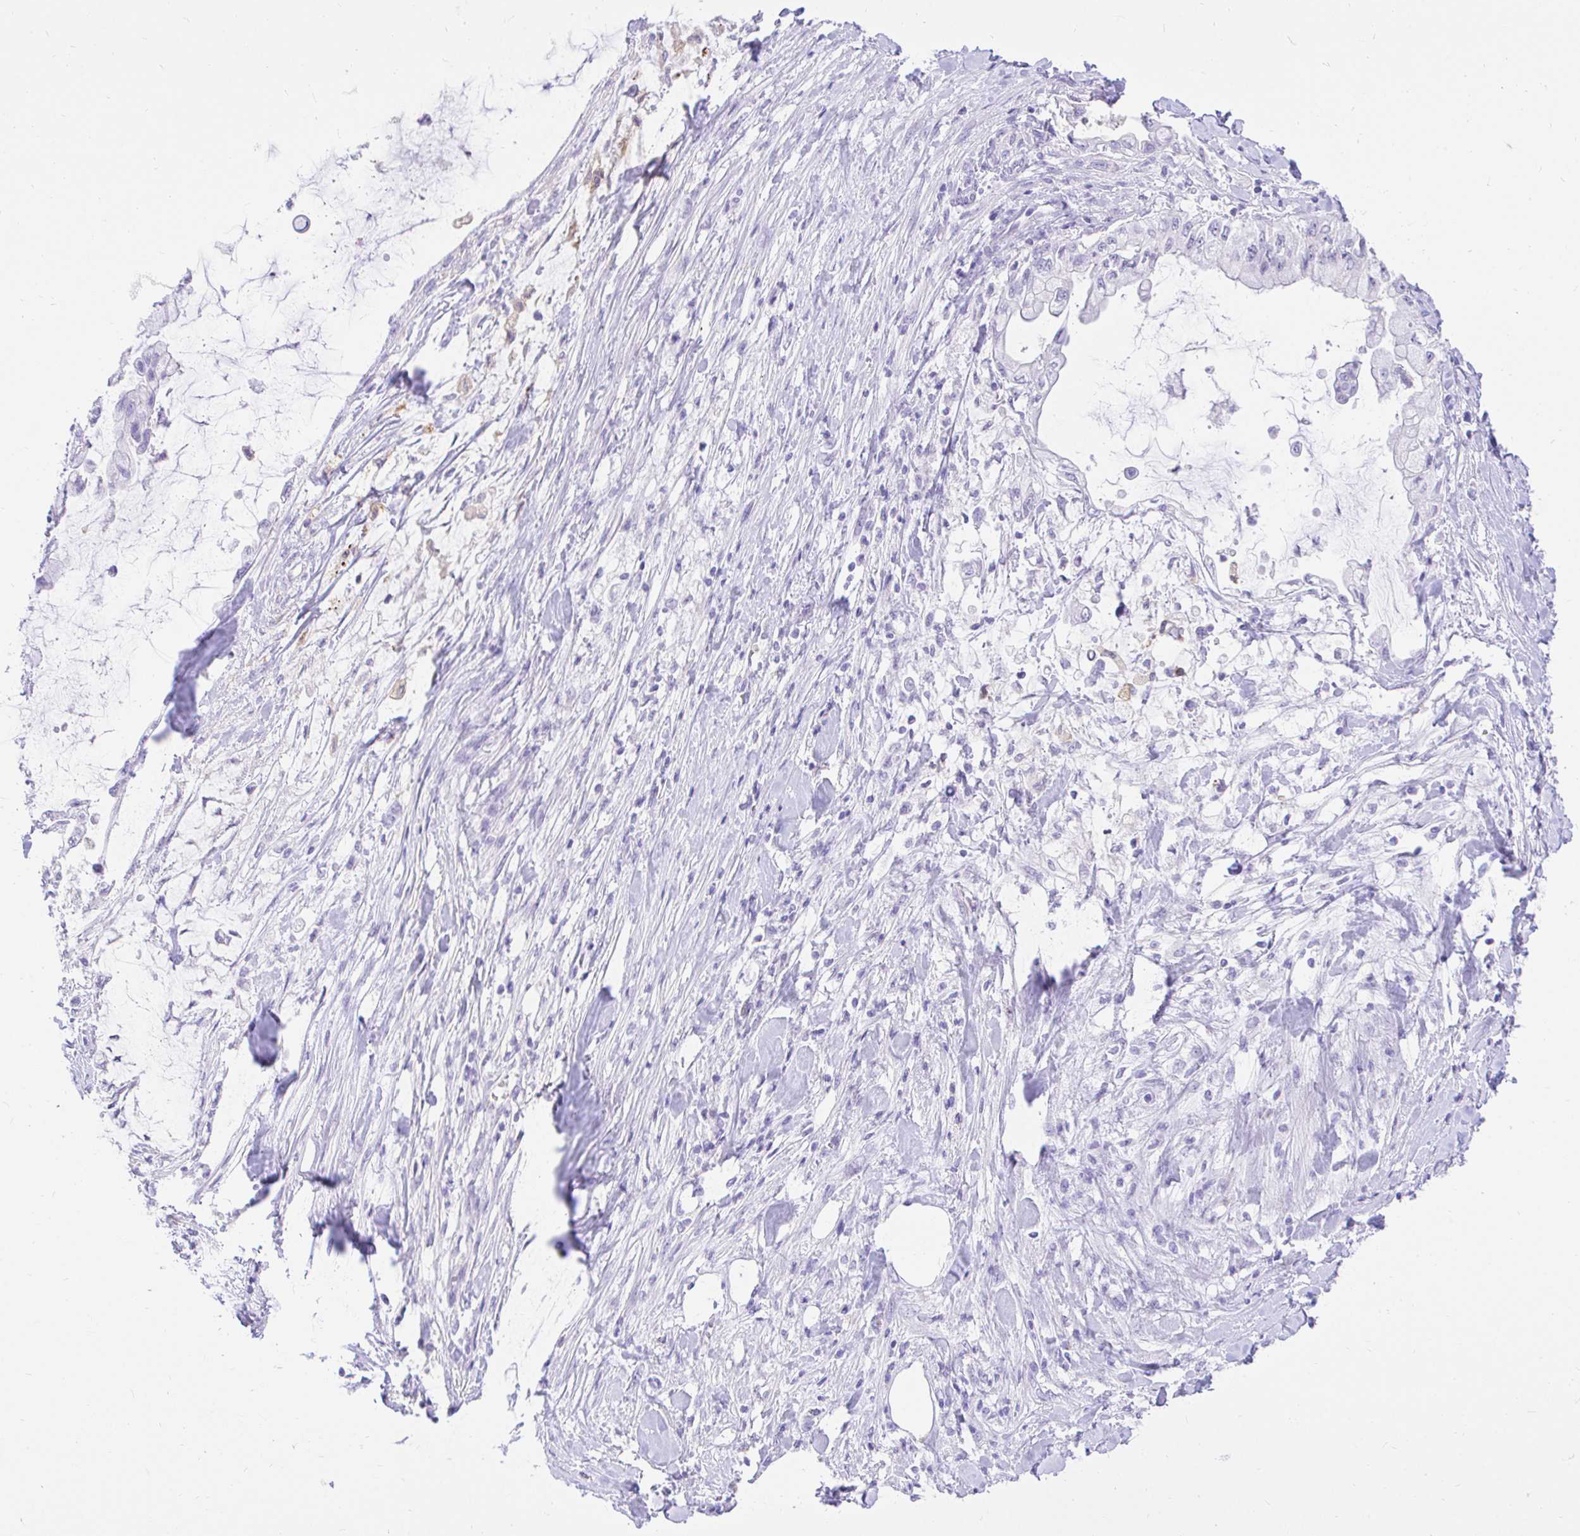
{"staining": {"intensity": "negative", "quantity": "none", "location": "none"}, "tissue": "pancreatic cancer", "cell_type": "Tumor cells", "image_type": "cancer", "snomed": [{"axis": "morphology", "description": "Adenocarcinoma, NOS"}, {"axis": "topography", "description": "Pancreas"}], "caption": "Pancreatic cancer (adenocarcinoma) was stained to show a protein in brown. There is no significant staining in tumor cells. (DAB (3,3'-diaminobenzidine) IHC visualized using brightfield microscopy, high magnification).", "gene": "FATE1", "patient": {"sex": "male", "age": 48}}